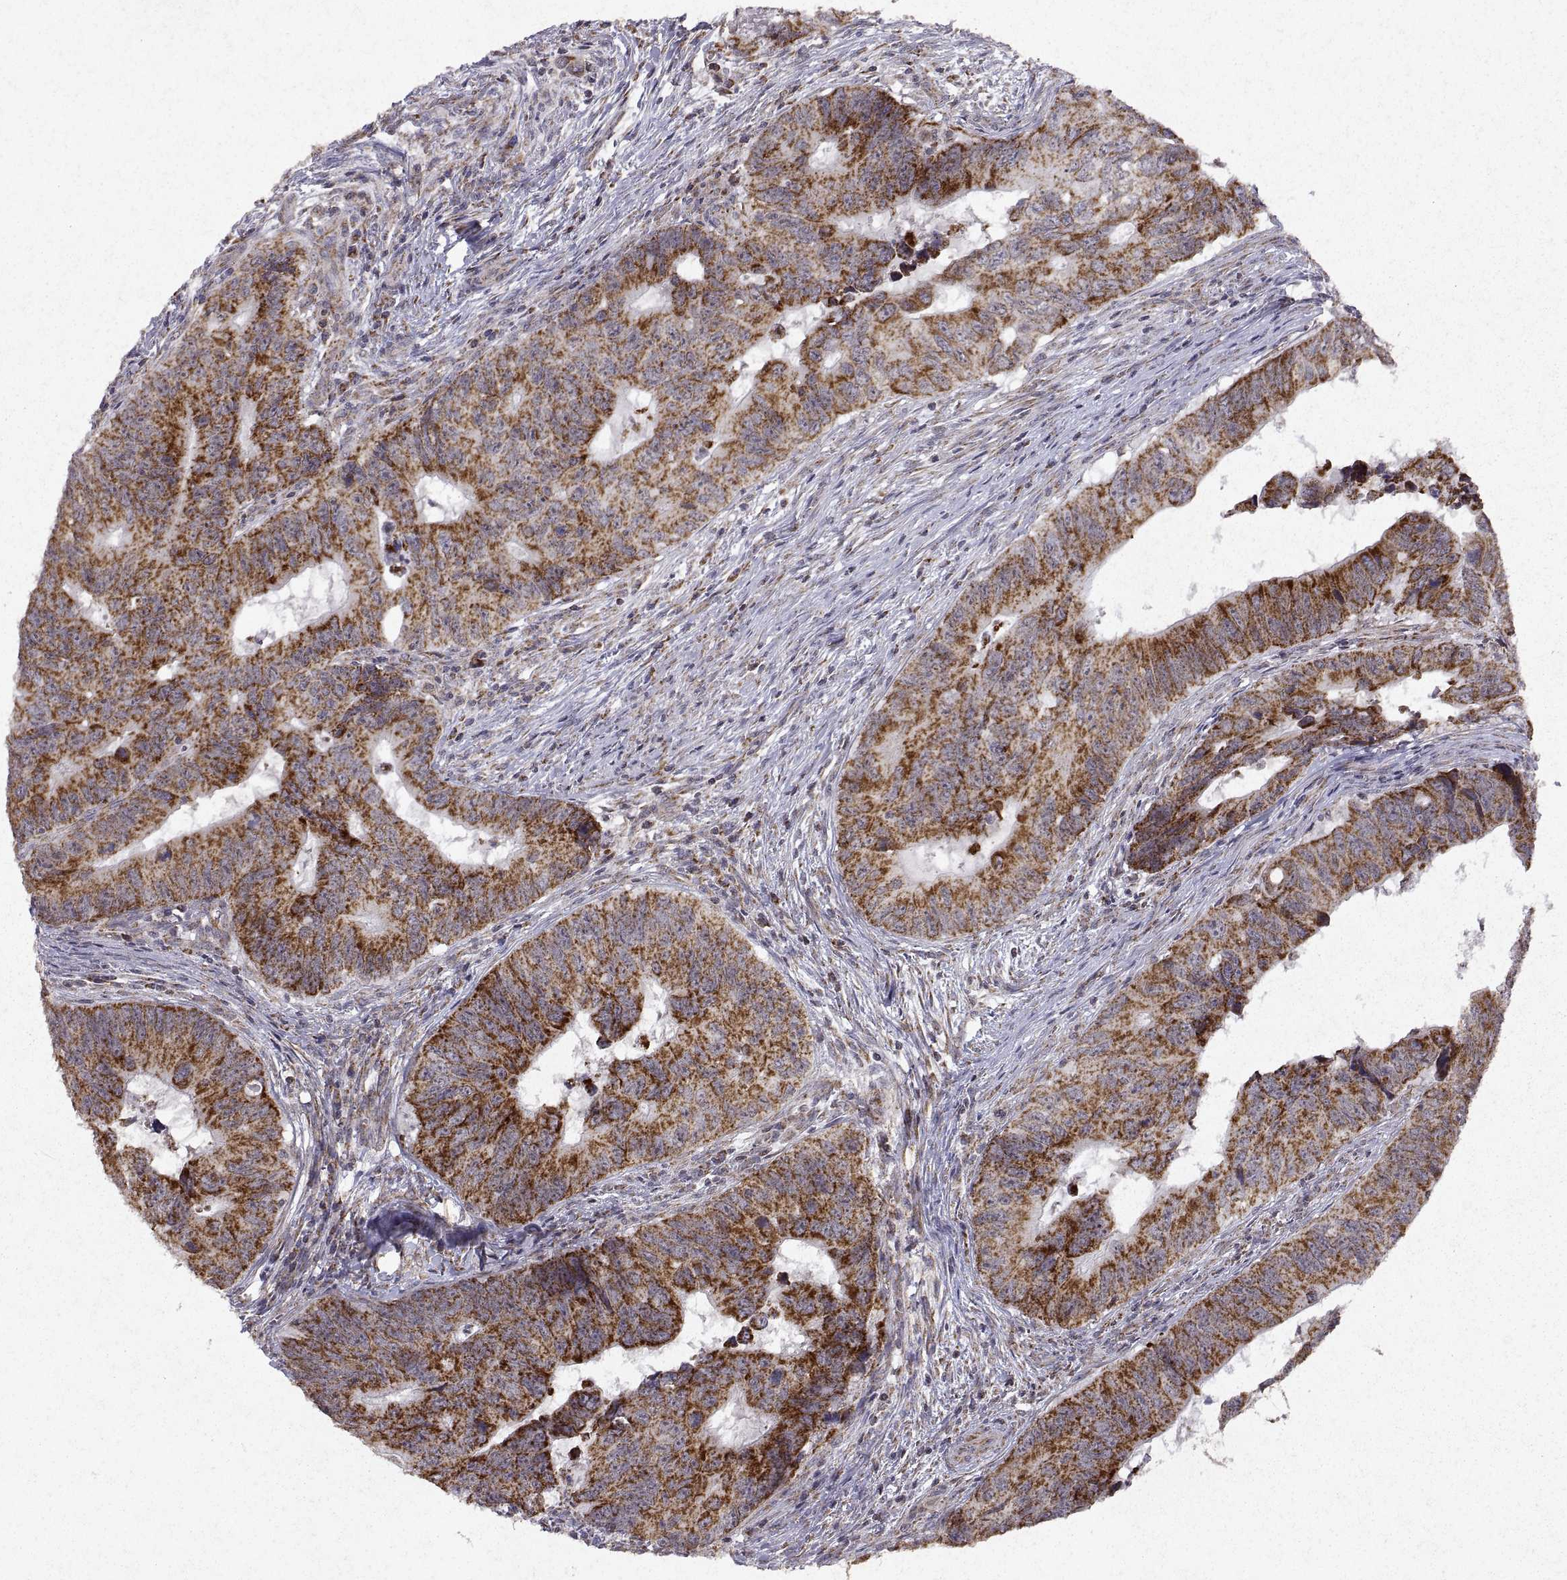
{"staining": {"intensity": "strong", "quantity": "25%-75%", "location": "cytoplasmic/membranous"}, "tissue": "colorectal cancer", "cell_type": "Tumor cells", "image_type": "cancer", "snomed": [{"axis": "morphology", "description": "Adenocarcinoma, NOS"}, {"axis": "topography", "description": "Colon"}], "caption": "A brown stain highlights strong cytoplasmic/membranous expression of a protein in colorectal adenocarcinoma tumor cells.", "gene": "MANBAL", "patient": {"sex": "female", "age": 82}}